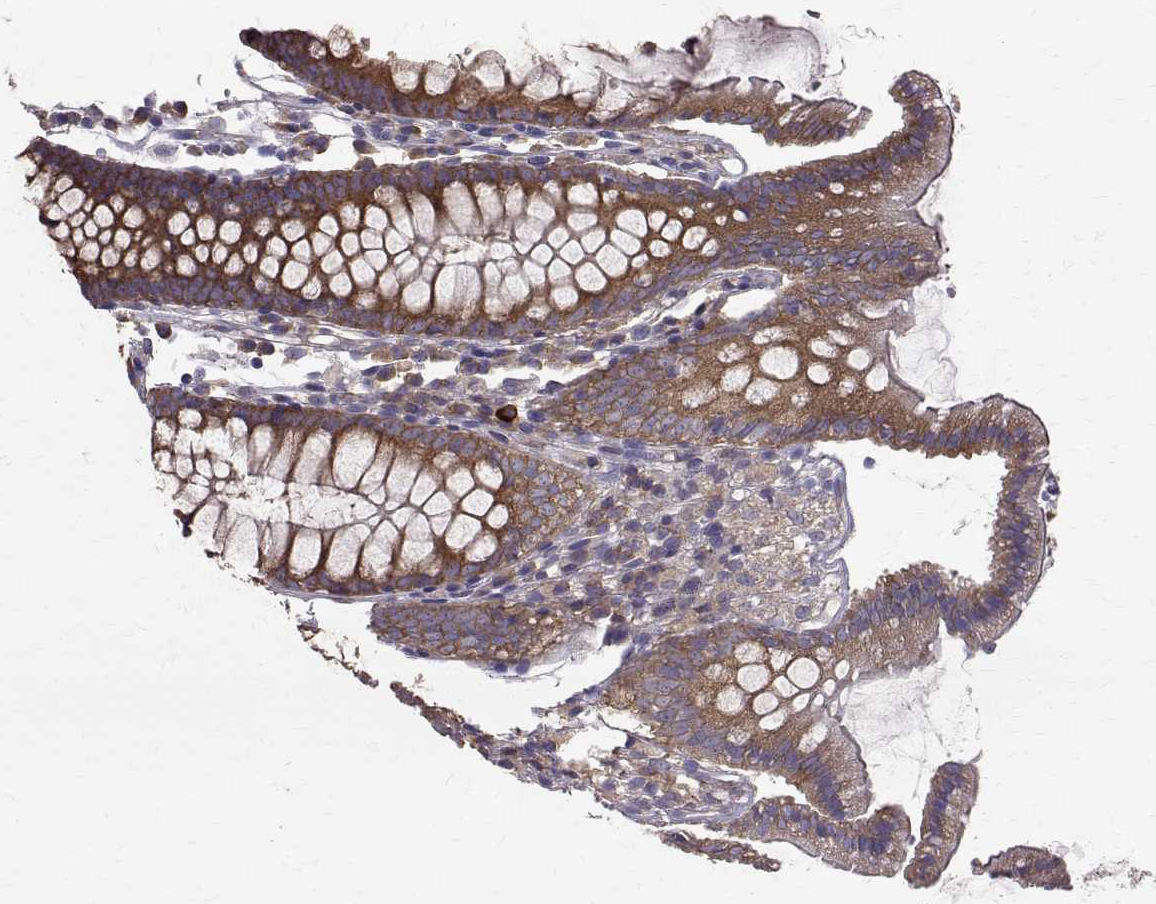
{"staining": {"intensity": "negative", "quantity": "none", "location": "none"}, "tissue": "colon", "cell_type": "Endothelial cells", "image_type": "normal", "snomed": [{"axis": "morphology", "description": "Normal tissue, NOS"}, {"axis": "morphology", "description": "Adenocarcinoma, NOS"}, {"axis": "topography", "description": "Colon"}], "caption": "Immunohistochemical staining of benign human colon exhibits no significant positivity in endothelial cells. Brightfield microscopy of immunohistochemistry (IHC) stained with DAB (3,3'-diaminobenzidine) (brown) and hematoxylin (blue), captured at high magnification.", "gene": "FARSB", "patient": {"sex": "male", "age": 83}}